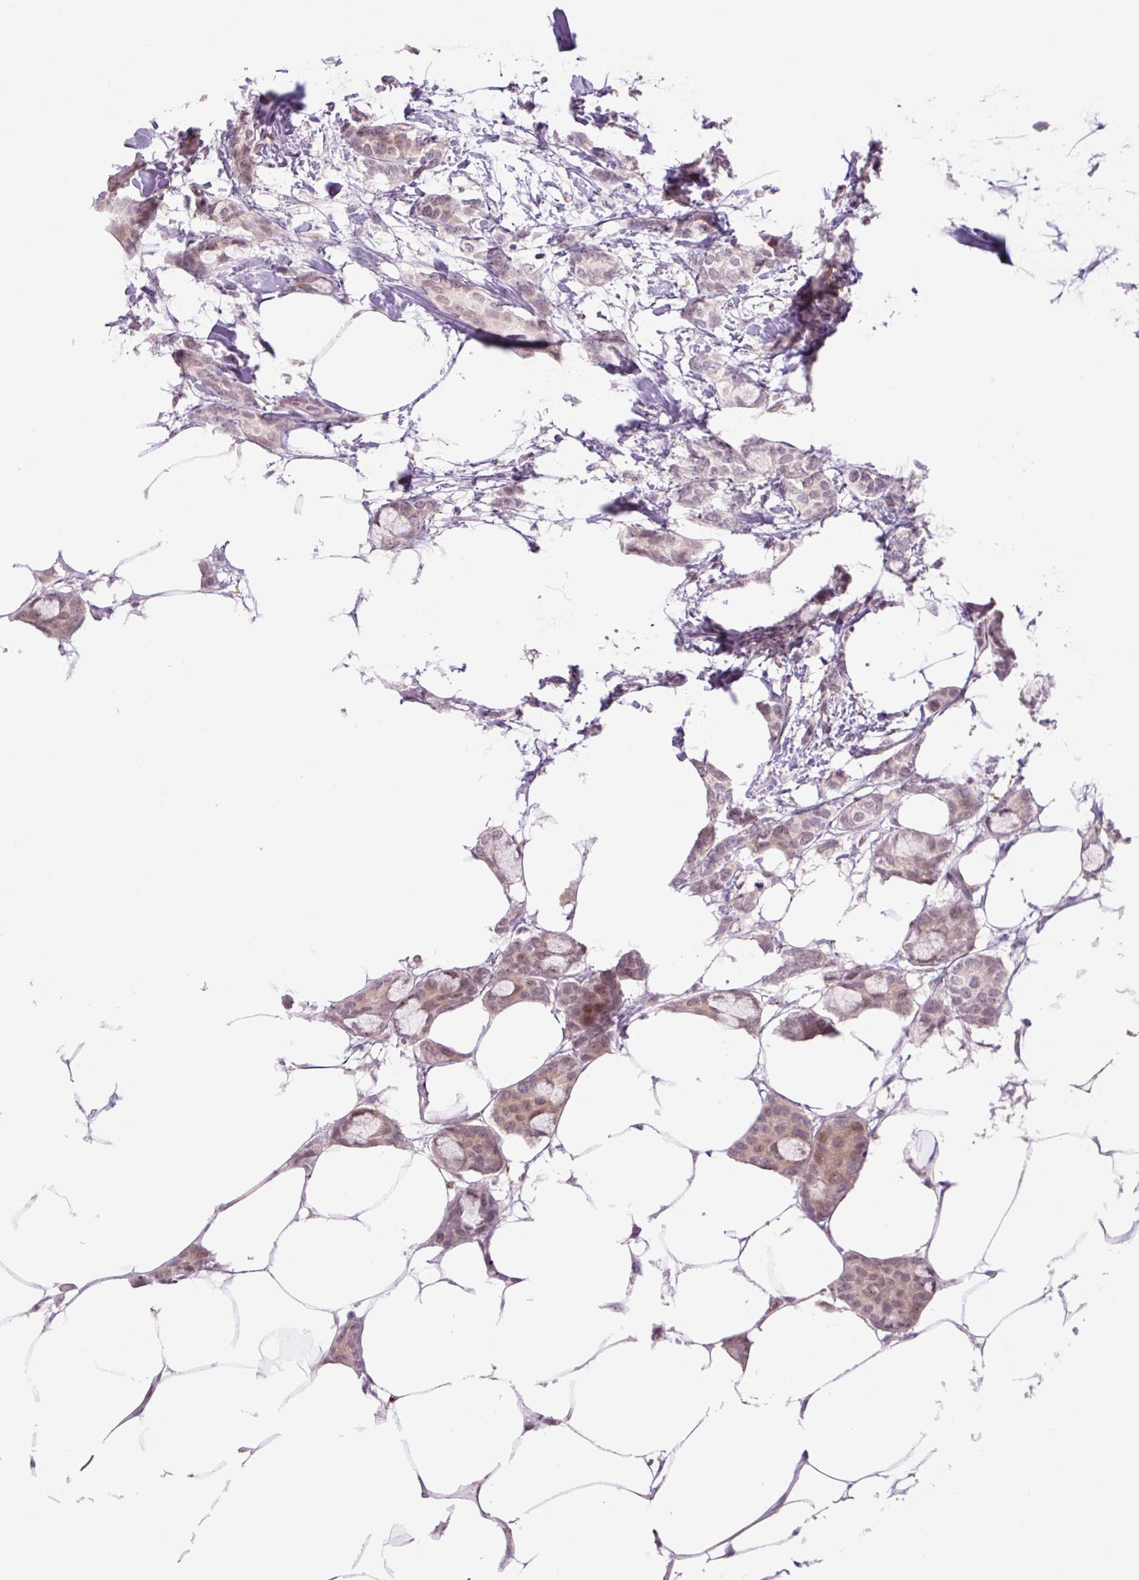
{"staining": {"intensity": "weak", "quantity": "25%-75%", "location": "nuclear"}, "tissue": "breast cancer", "cell_type": "Tumor cells", "image_type": "cancer", "snomed": [{"axis": "morphology", "description": "Duct carcinoma"}, {"axis": "topography", "description": "Breast"}], "caption": "Immunohistochemistry (IHC) of human breast cancer exhibits low levels of weak nuclear staining in about 25%-75% of tumor cells. The staining was performed using DAB to visualize the protein expression in brown, while the nuclei were stained in blue with hematoxylin (Magnification: 20x).", "gene": "ZNF417", "patient": {"sex": "female", "age": 73}}